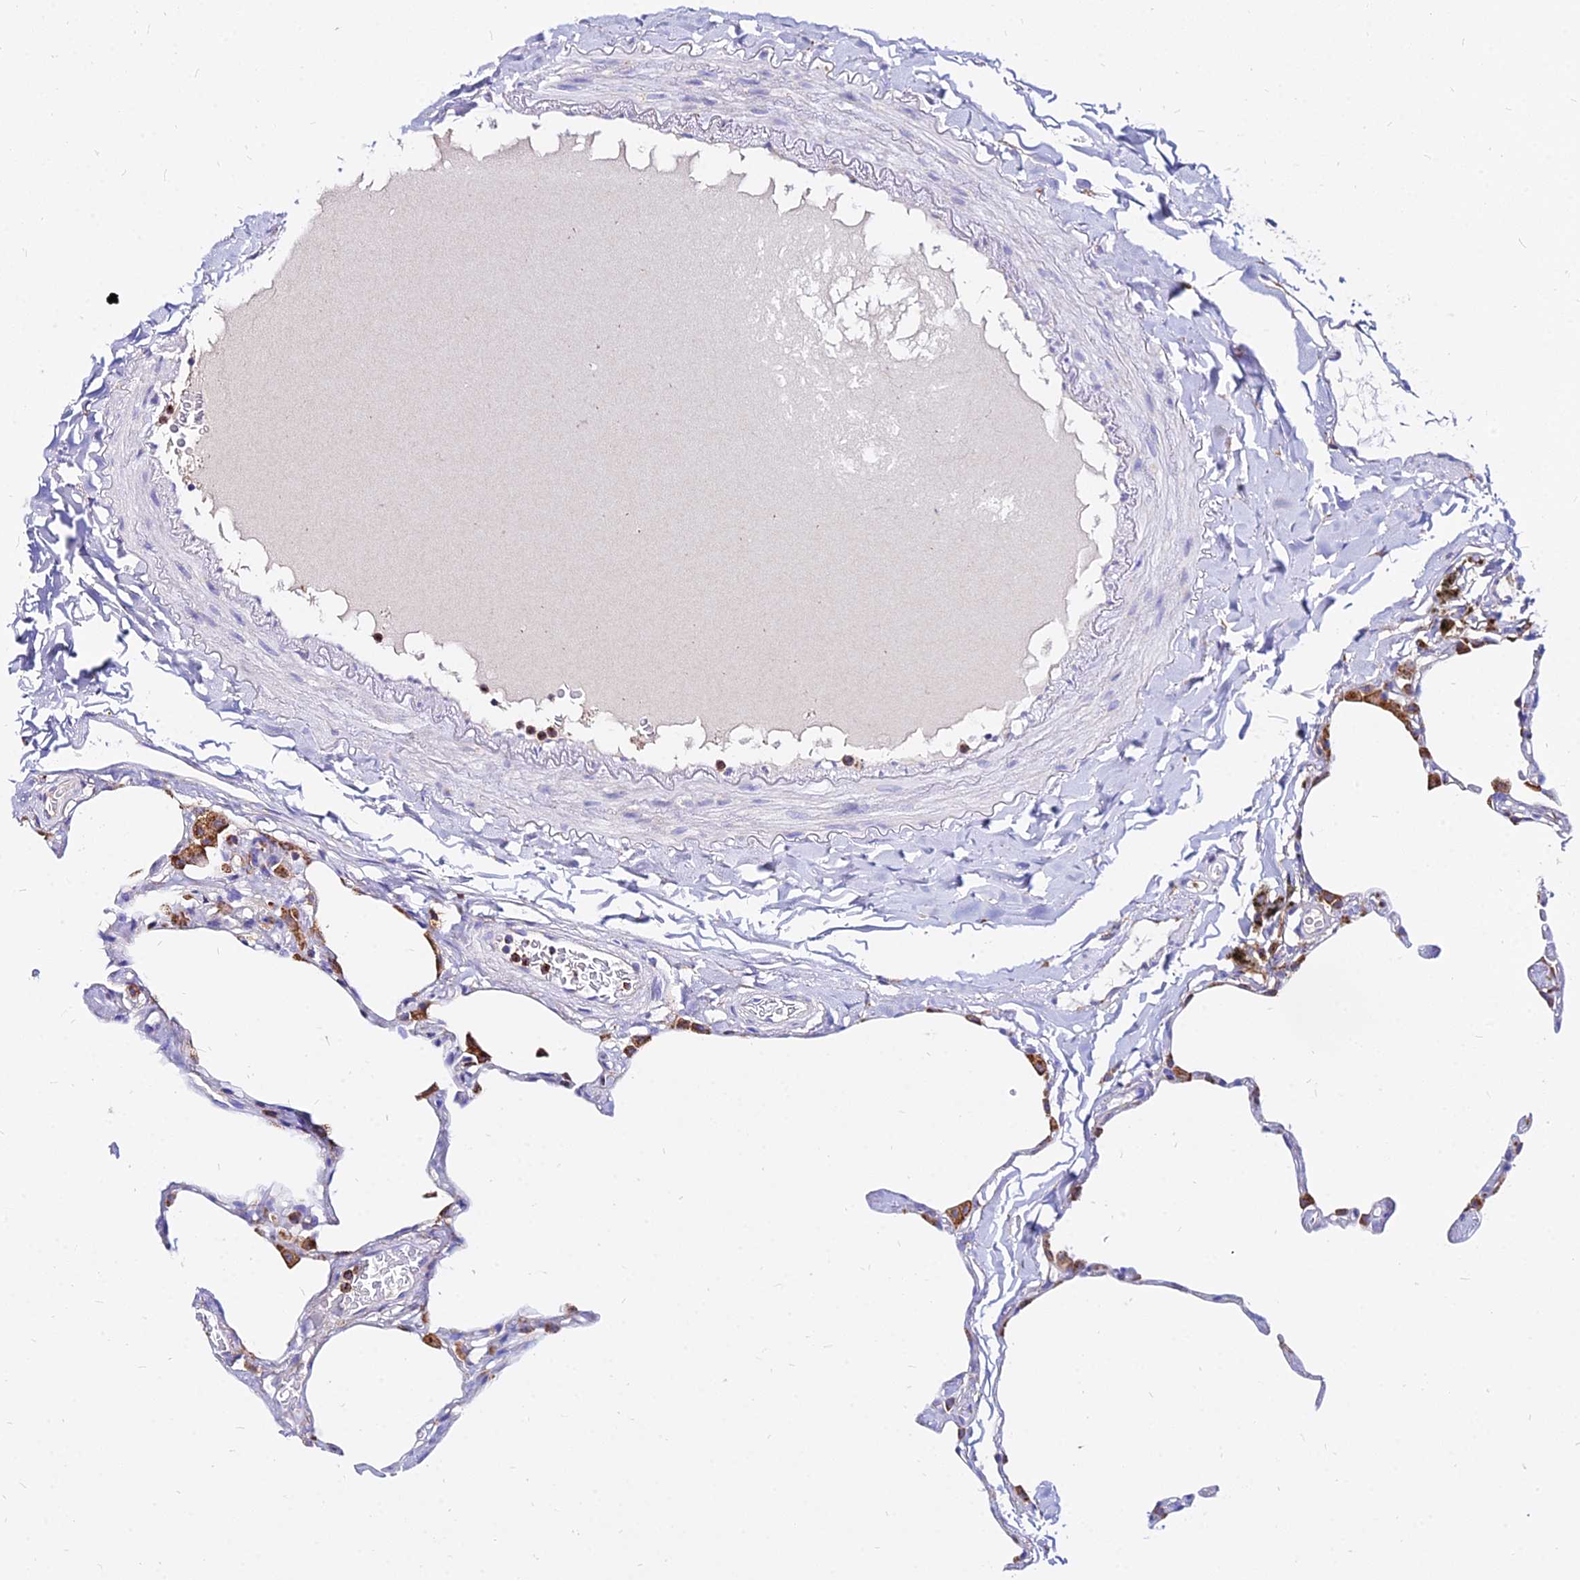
{"staining": {"intensity": "negative", "quantity": "none", "location": "none"}, "tissue": "lung", "cell_type": "Alveolar cells", "image_type": "normal", "snomed": [{"axis": "morphology", "description": "Normal tissue, NOS"}, {"axis": "topography", "description": "Lung"}], "caption": "Immunohistochemistry (IHC) image of normal human lung stained for a protein (brown), which reveals no expression in alveolar cells.", "gene": "AGTRAP", "patient": {"sex": "male", "age": 65}}